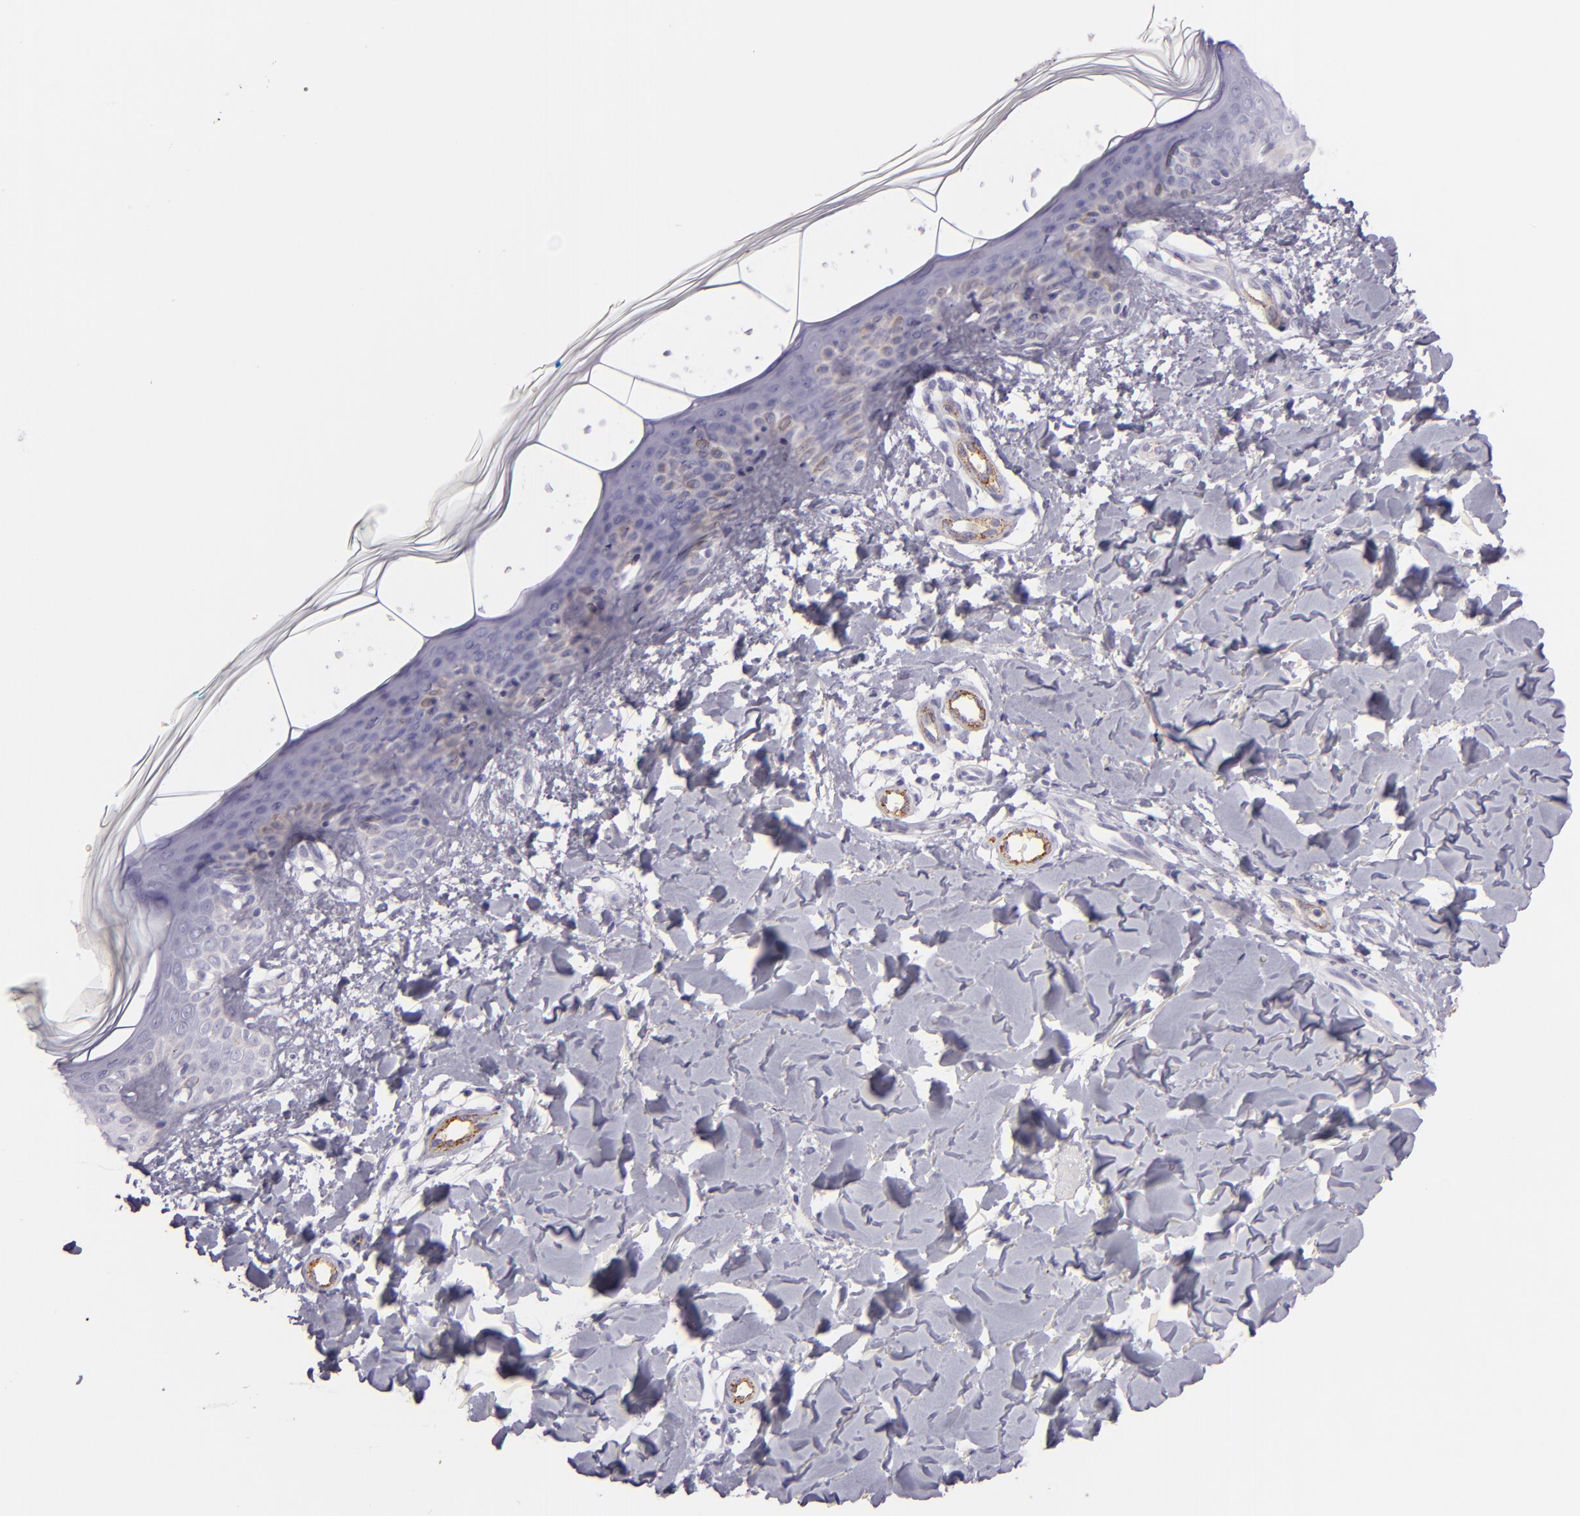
{"staining": {"intensity": "negative", "quantity": "none", "location": "none"}, "tissue": "skin", "cell_type": "Fibroblasts", "image_type": "normal", "snomed": [{"axis": "morphology", "description": "Normal tissue, NOS"}, {"axis": "topography", "description": "Skin"}], "caption": "Immunohistochemistry of benign human skin shows no positivity in fibroblasts.", "gene": "SELP", "patient": {"sex": "male", "age": 32}}